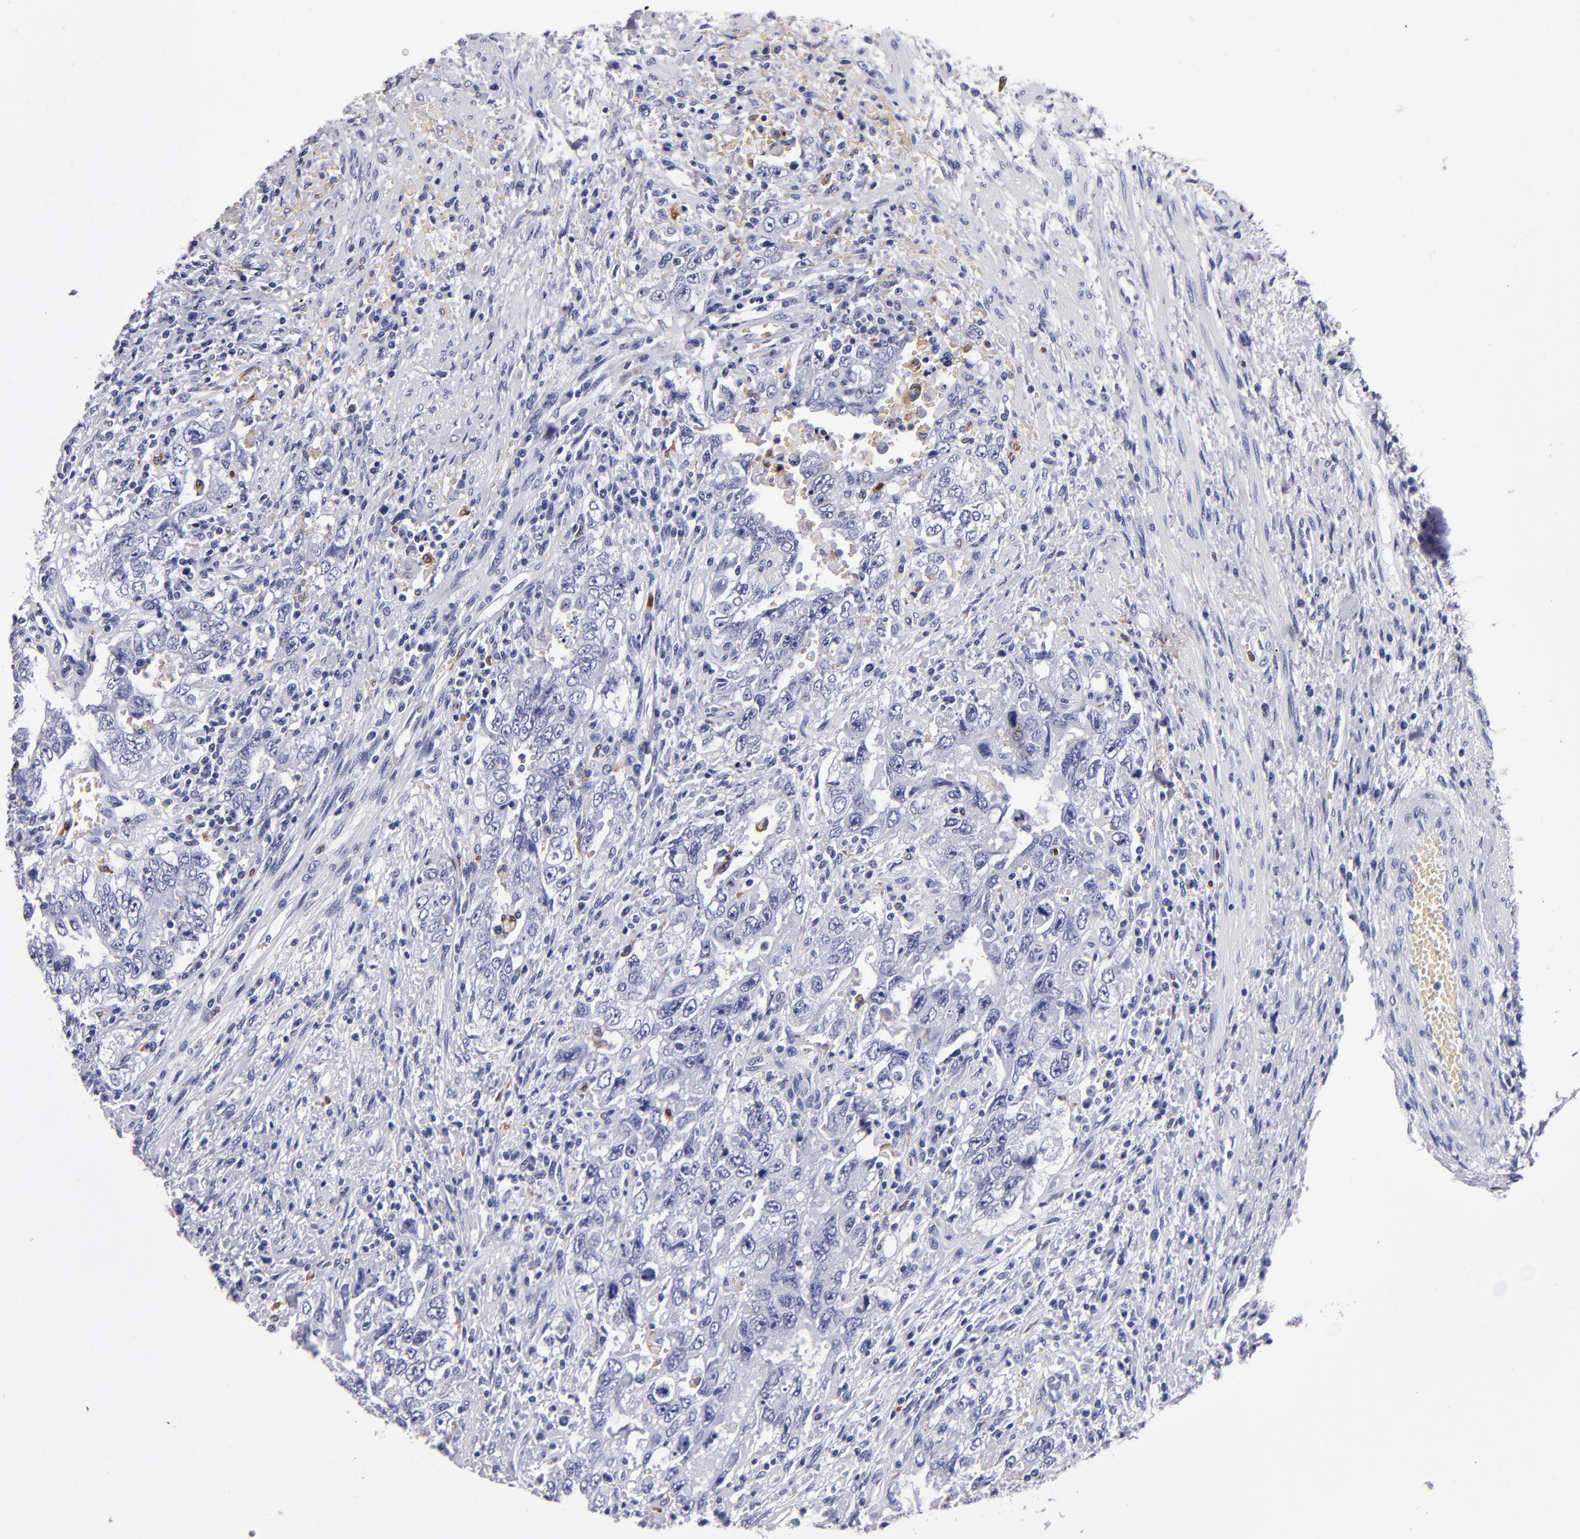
{"staining": {"intensity": "negative", "quantity": "none", "location": "none"}, "tissue": "testis cancer", "cell_type": "Tumor cells", "image_type": "cancer", "snomed": [{"axis": "morphology", "description": "Carcinoma, Embryonal, NOS"}, {"axis": "topography", "description": "Testis"}], "caption": "Testis embryonal carcinoma was stained to show a protein in brown. There is no significant positivity in tumor cells.", "gene": "S100A8", "patient": {"sex": "male", "age": 26}}